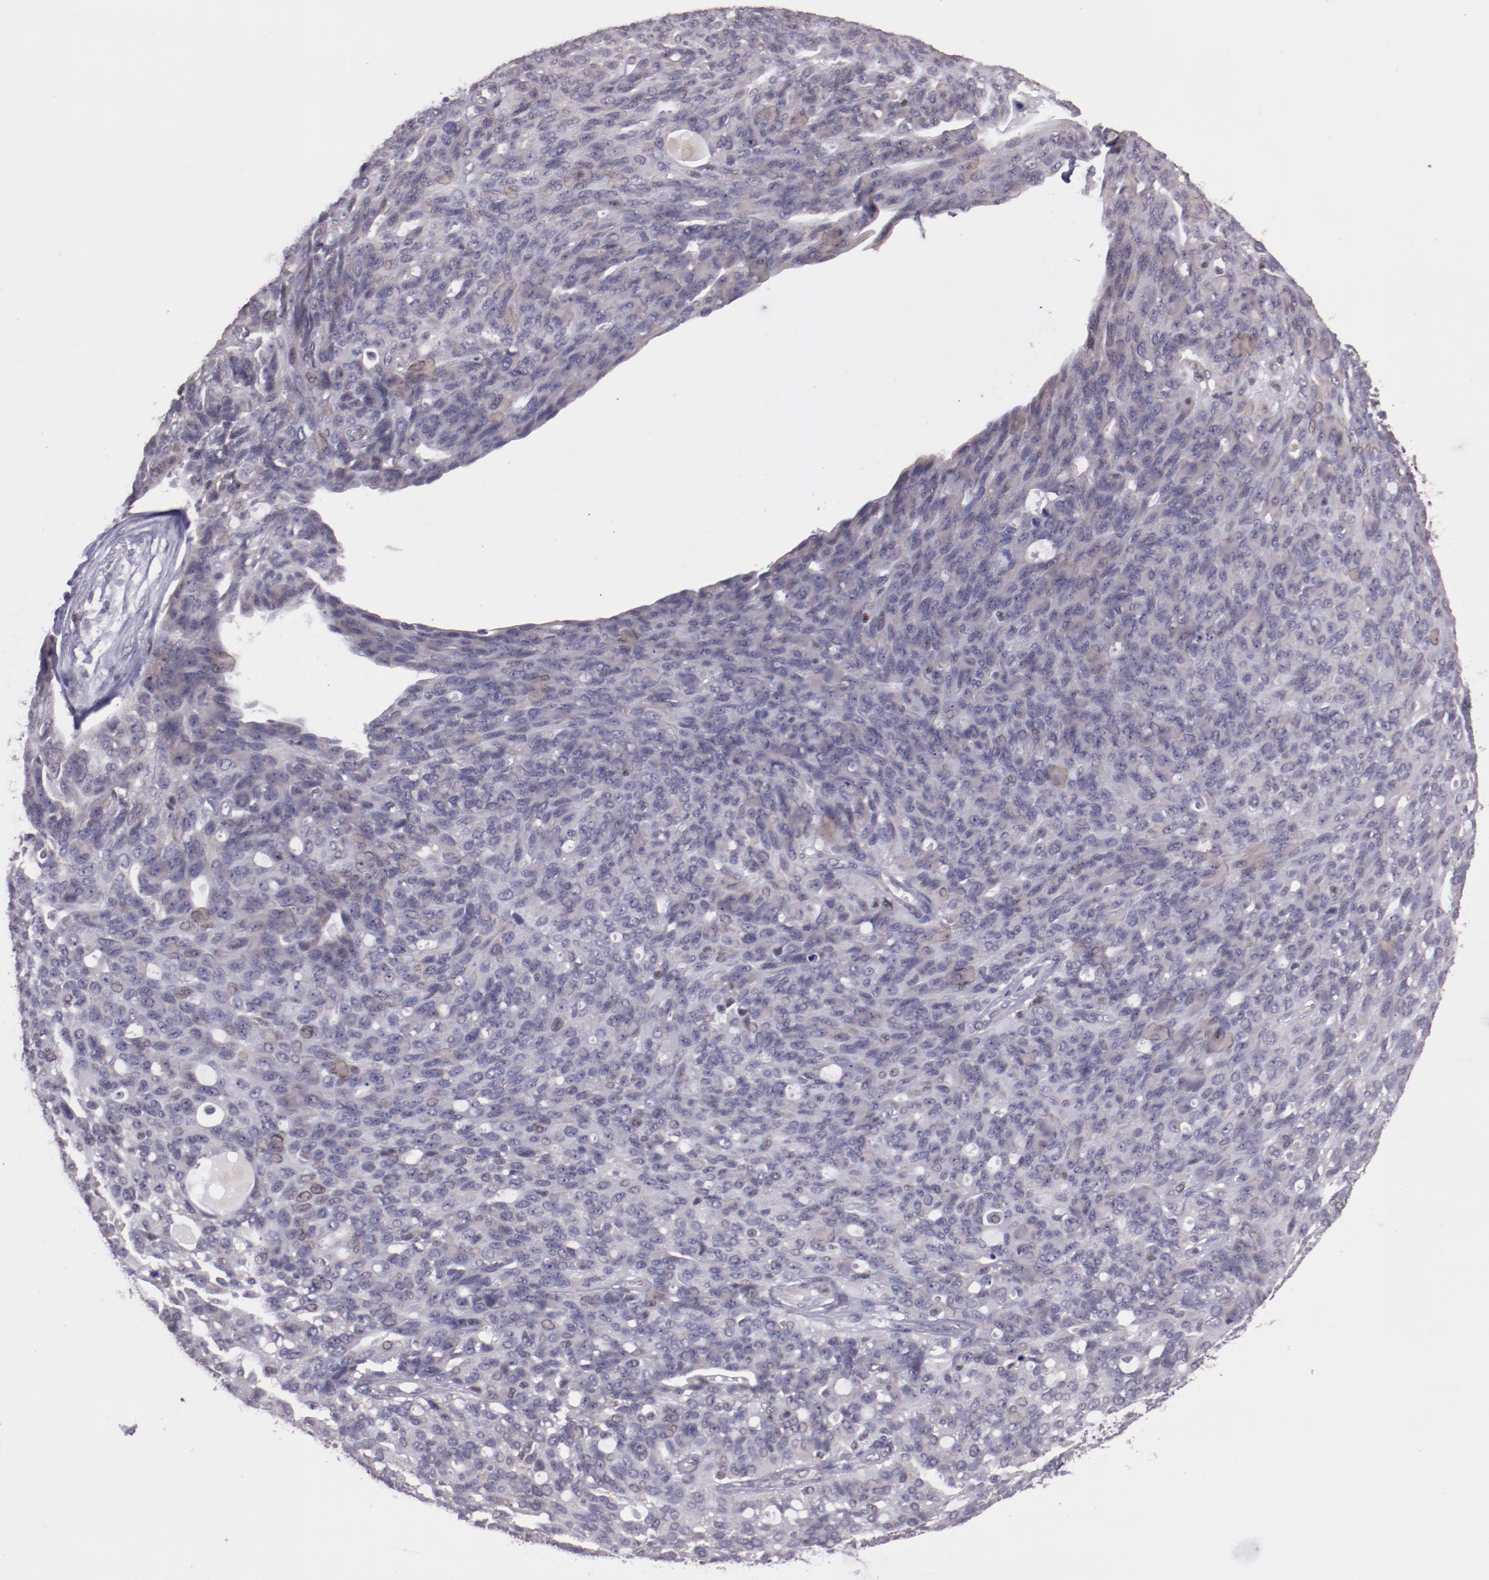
{"staining": {"intensity": "weak", "quantity": "<25%", "location": "cytoplasmic/membranous"}, "tissue": "ovarian cancer", "cell_type": "Tumor cells", "image_type": "cancer", "snomed": [{"axis": "morphology", "description": "Carcinoma, endometroid"}, {"axis": "topography", "description": "Ovary"}], "caption": "Endometroid carcinoma (ovarian) stained for a protein using IHC exhibits no expression tumor cells.", "gene": "ELF1", "patient": {"sex": "female", "age": 60}}